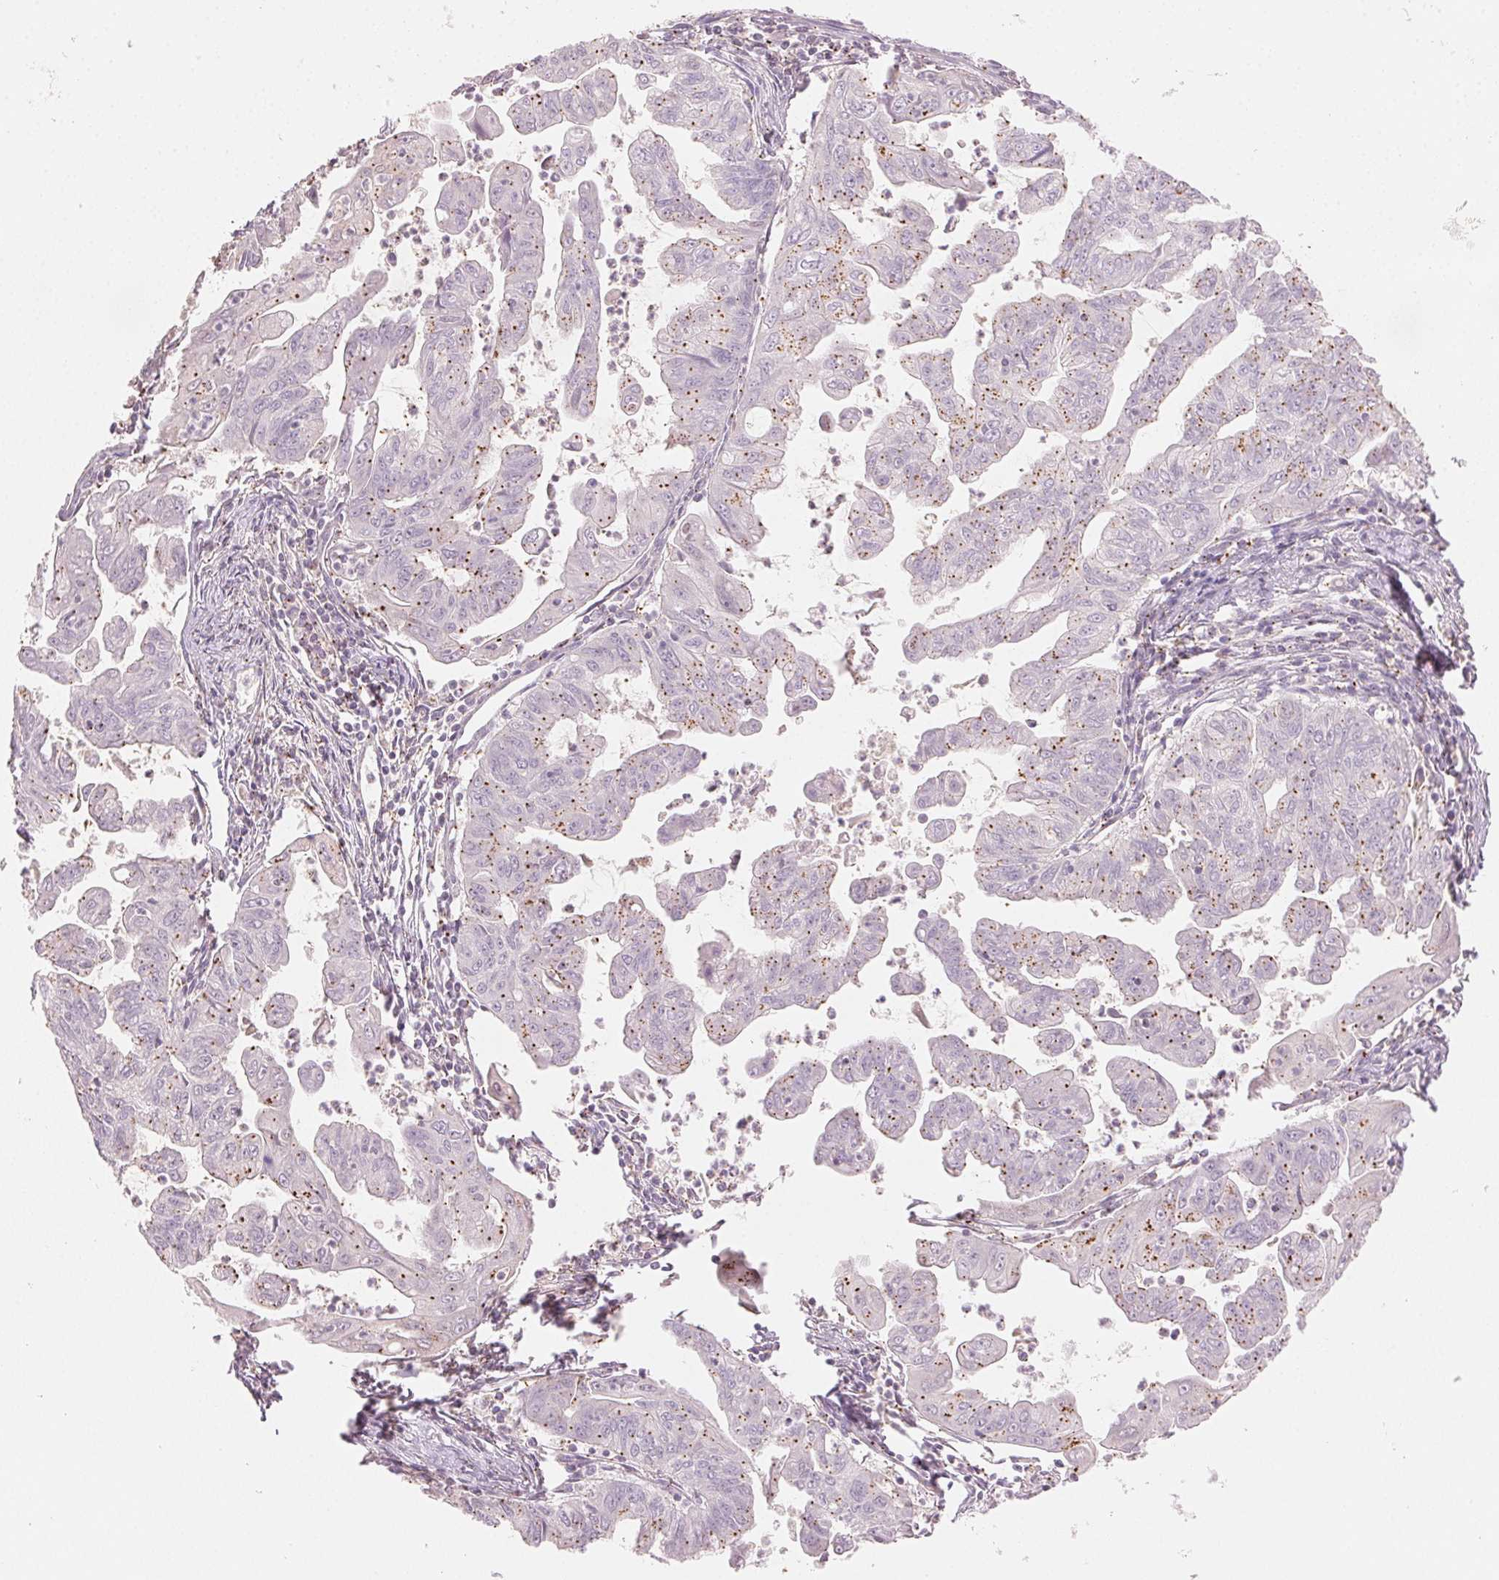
{"staining": {"intensity": "moderate", "quantity": ">75%", "location": "cytoplasmic/membranous"}, "tissue": "stomach cancer", "cell_type": "Tumor cells", "image_type": "cancer", "snomed": [{"axis": "morphology", "description": "Adenocarcinoma, NOS"}, {"axis": "topography", "description": "Stomach, upper"}], "caption": "High-power microscopy captured an immunohistochemistry (IHC) histopathology image of stomach cancer, revealing moderate cytoplasmic/membranous expression in approximately >75% of tumor cells.", "gene": "HOXB13", "patient": {"sex": "male", "age": 80}}